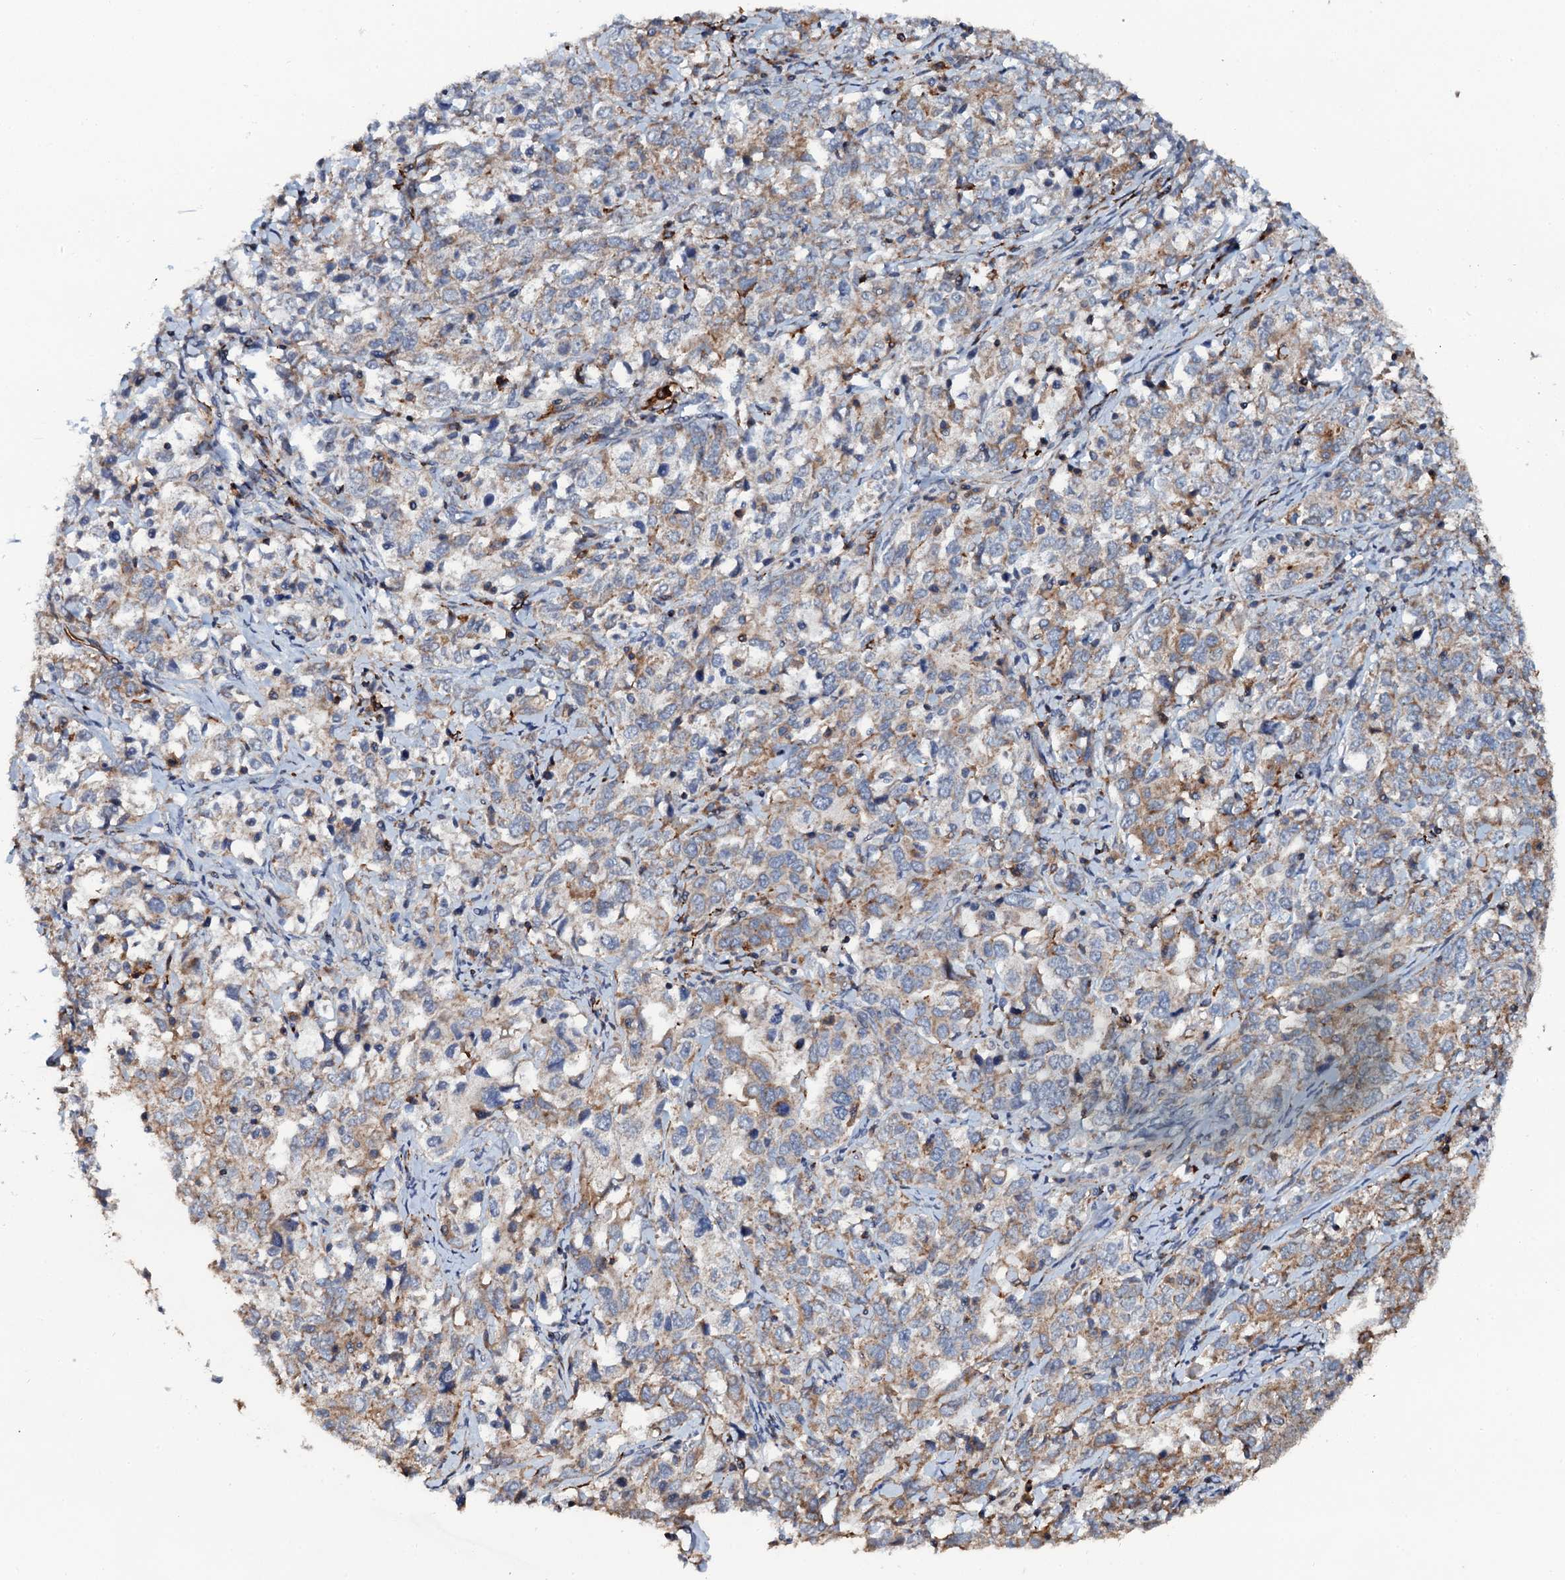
{"staining": {"intensity": "moderate", "quantity": "25%-75%", "location": "cytoplasmic/membranous"}, "tissue": "ovarian cancer", "cell_type": "Tumor cells", "image_type": "cancer", "snomed": [{"axis": "morphology", "description": "Carcinoma, endometroid"}, {"axis": "topography", "description": "Ovary"}], "caption": "Ovarian cancer (endometroid carcinoma) stained for a protein (brown) reveals moderate cytoplasmic/membranous positive expression in about 25%-75% of tumor cells.", "gene": "VAMP8", "patient": {"sex": "female", "age": 62}}